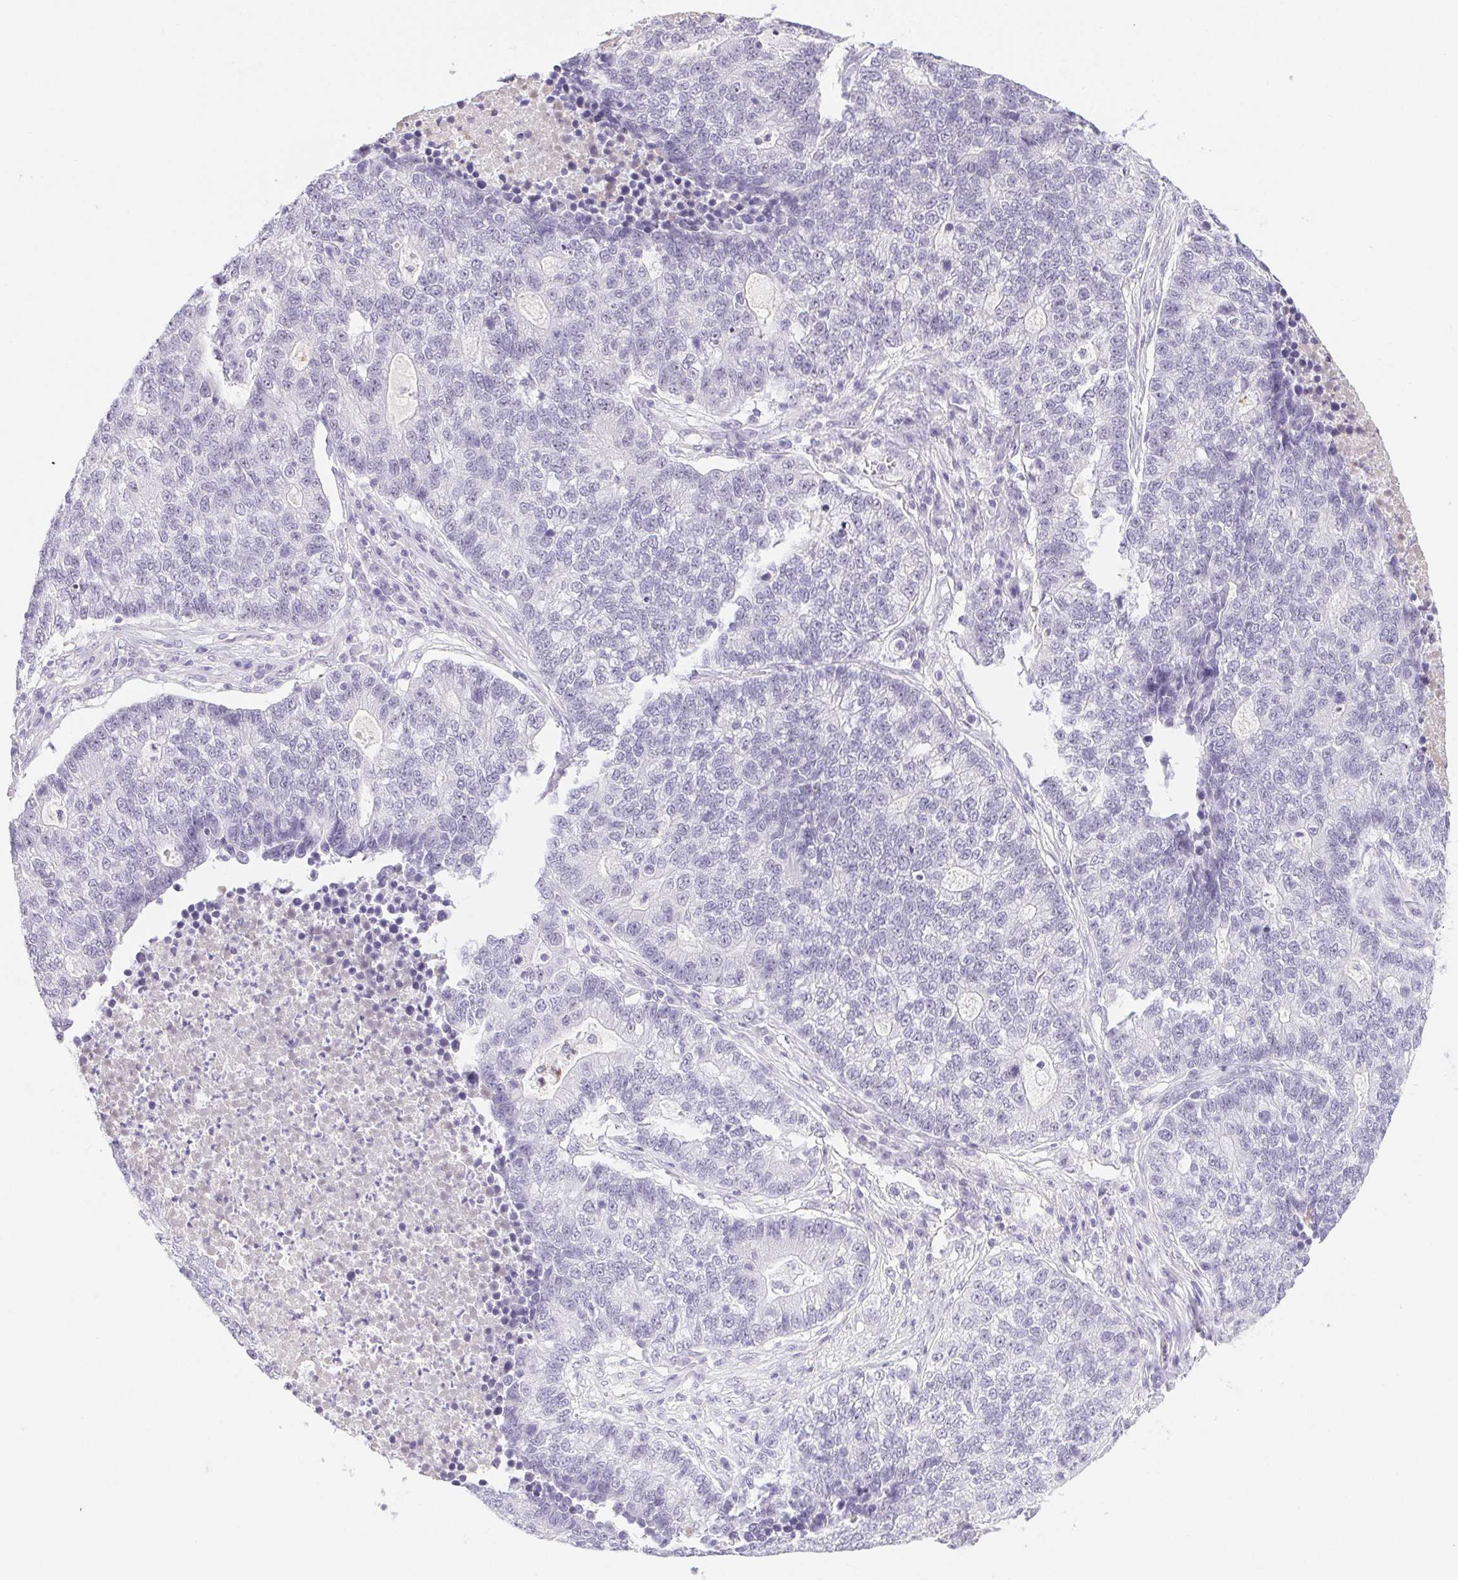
{"staining": {"intensity": "negative", "quantity": "none", "location": "none"}, "tissue": "lung cancer", "cell_type": "Tumor cells", "image_type": "cancer", "snomed": [{"axis": "morphology", "description": "Adenocarcinoma, NOS"}, {"axis": "topography", "description": "Lung"}], "caption": "Tumor cells are negative for protein expression in human lung adenocarcinoma.", "gene": "ST8SIA3", "patient": {"sex": "male", "age": 57}}